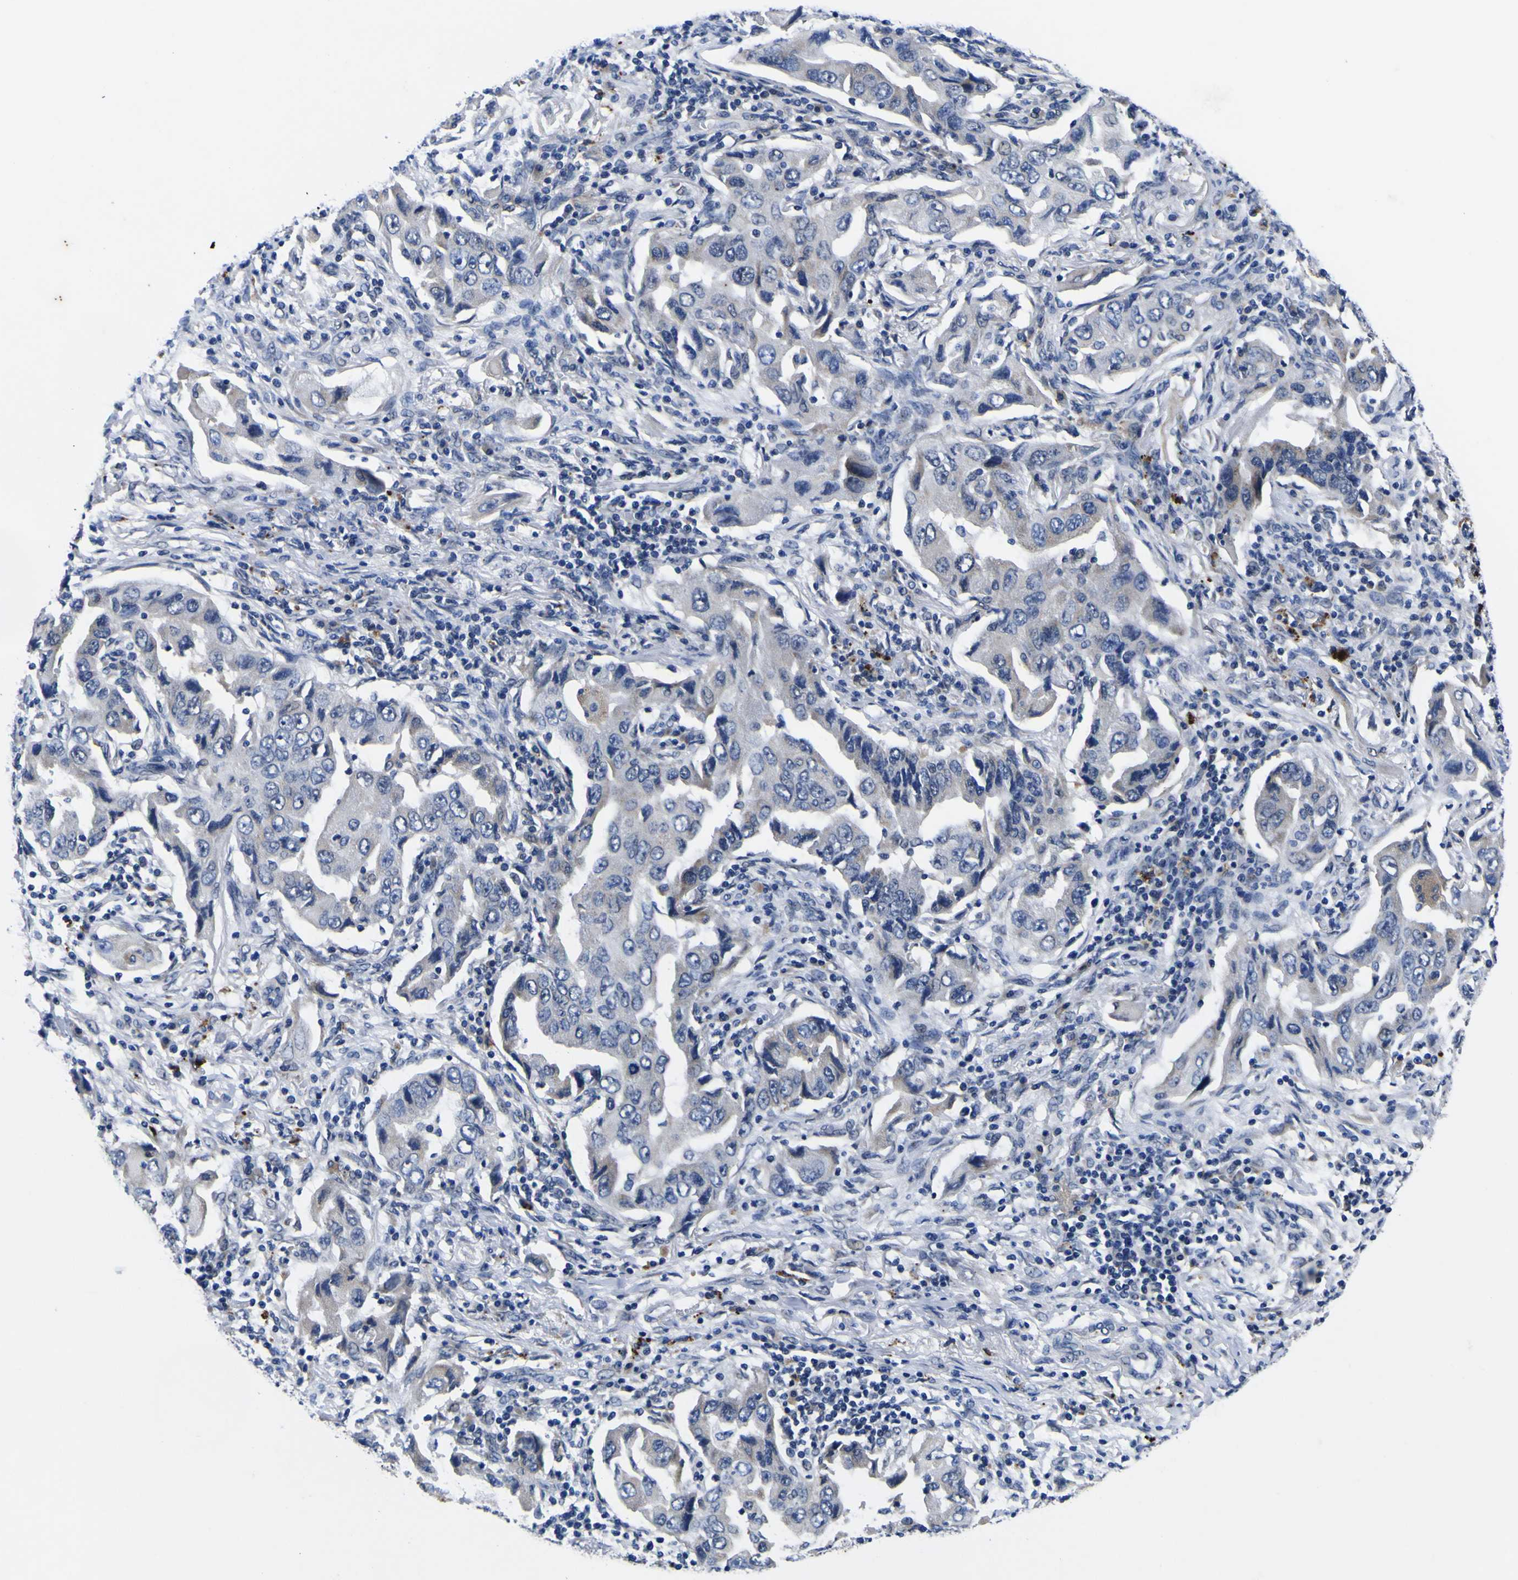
{"staining": {"intensity": "weak", "quantity": "<25%", "location": "cytoplasmic/membranous"}, "tissue": "lung cancer", "cell_type": "Tumor cells", "image_type": "cancer", "snomed": [{"axis": "morphology", "description": "Adenocarcinoma, NOS"}, {"axis": "topography", "description": "Lung"}], "caption": "A high-resolution histopathology image shows immunohistochemistry staining of lung cancer (adenocarcinoma), which reveals no significant expression in tumor cells.", "gene": "IGFLR1", "patient": {"sex": "female", "age": 65}}